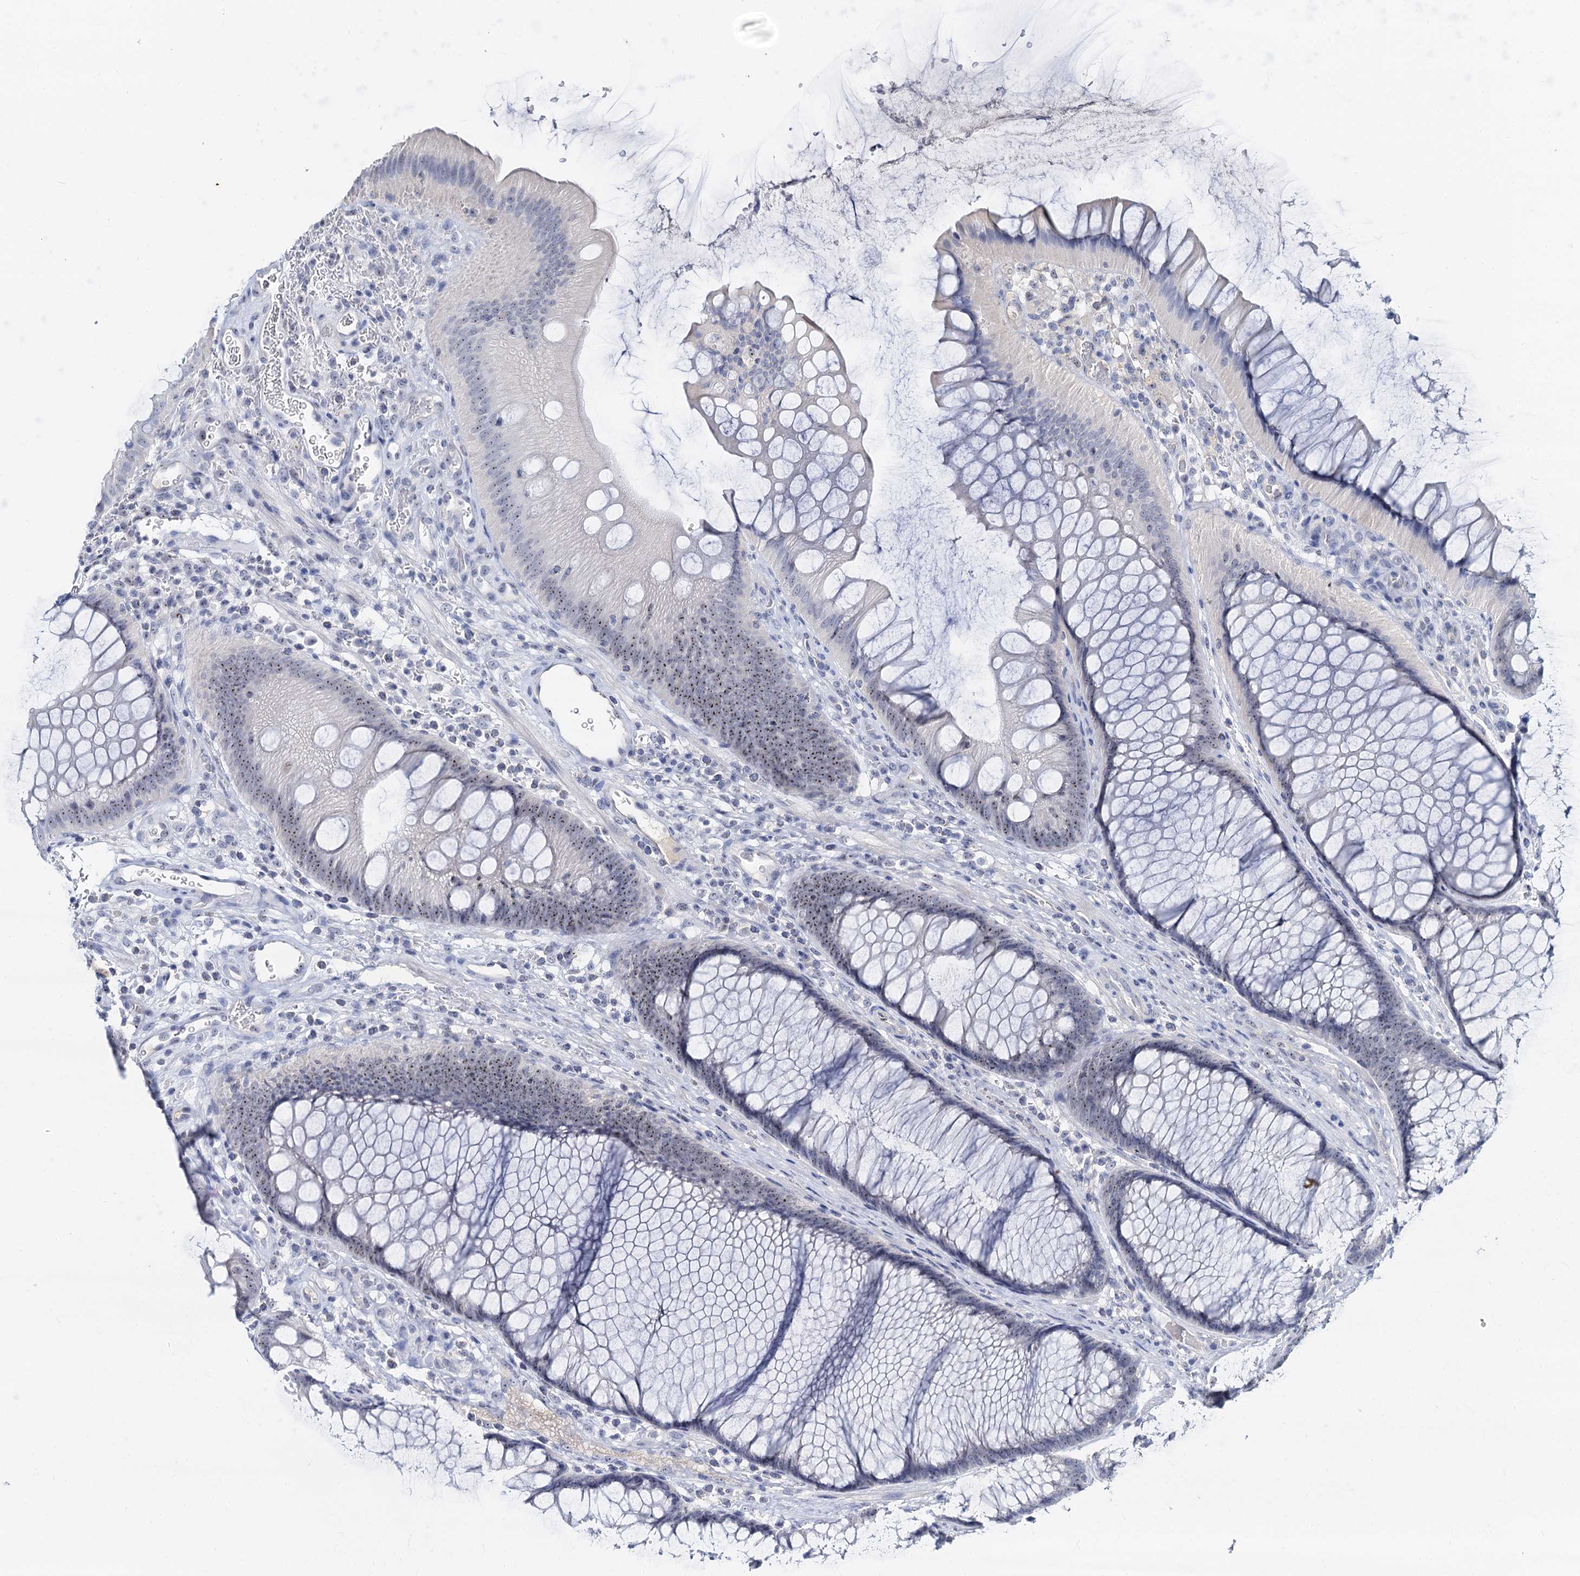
{"staining": {"intensity": "weak", "quantity": ">75%", "location": "nuclear"}, "tissue": "colon", "cell_type": "Endothelial cells", "image_type": "normal", "snomed": [{"axis": "morphology", "description": "Normal tissue, NOS"}, {"axis": "topography", "description": "Colon"}], "caption": "Immunohistochemical staining of benign human colon demonstrates >75% levels of weak nuclear protein expression in about >75% of endothelial cells. (DAB (3,3'-diaminobenzidine) IHC, brown staining for protein, blue staining for nuclei).", "gene": "NOP2", "patient": {"sex": "female", "age": 82}}